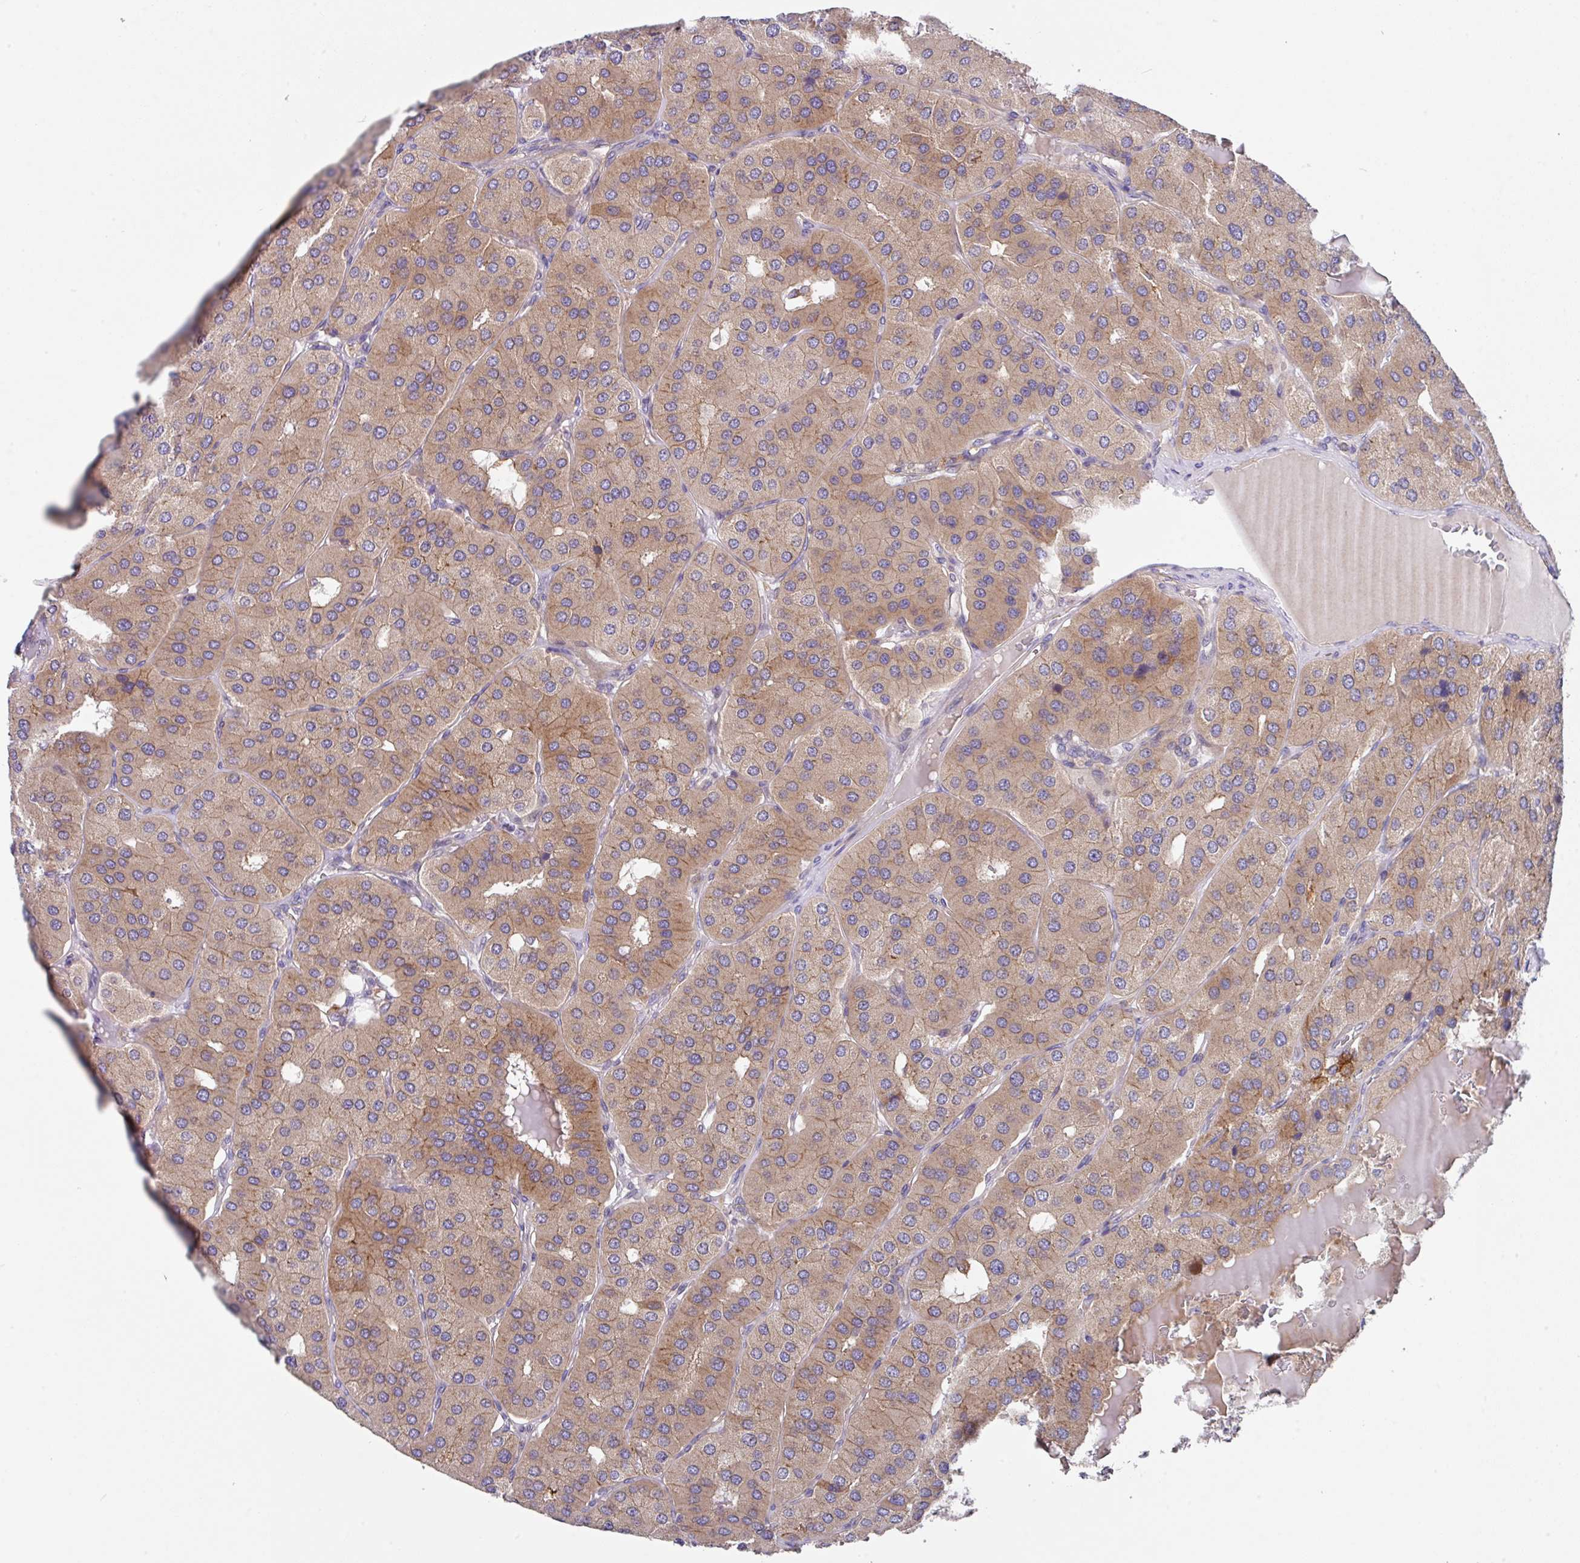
{"staining": {"intensity": "weak", "quantity": ">75%", "location": "cytoplasmic/membranous"}, "tissue": "parathyroid gland", "cell_type": "Glandular cells", "image_type": "normal", "snomed": [{"axis": "morphology", "description": "Normal tissue, NOS"}, {"axis": "morphology", "description": "Adenoma, NOS"}, {"axis": "topography", "description": "Parathyroid gland"}], "caption": "Parathyroid gland stained for a protein shows weak cytoplasmic/membranous positivity in glandular cells. (IHC, brightfield microscopy, high magnification).", "gene": "EIF4B", "patient": {"sex": "female", "age": 86}}